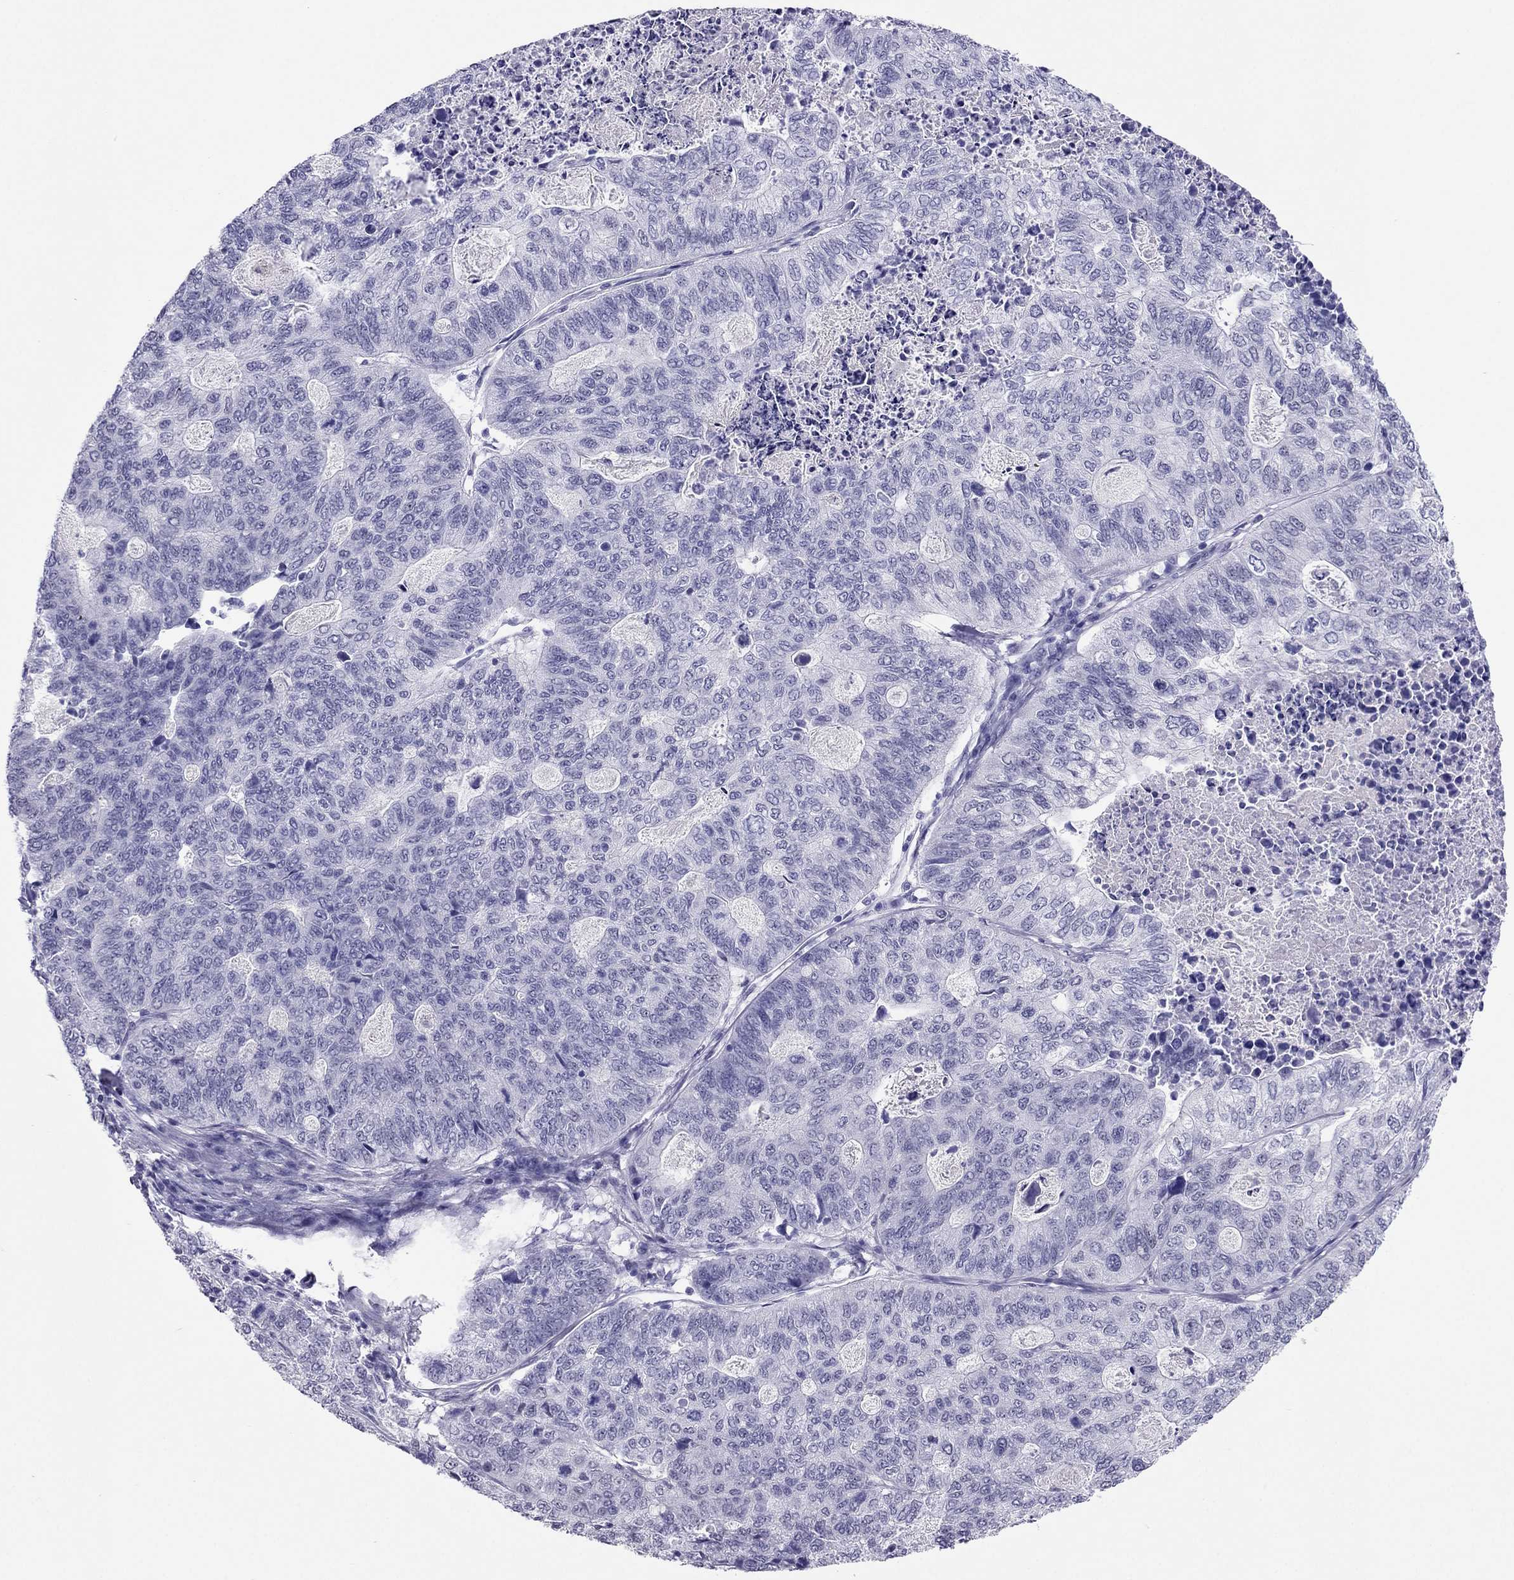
{"staining": {"intensity": "negative", "quantity": "none", "location": "none"}, "tissue": "stomach cancer", "cell_type": "Tumor cells", "image_type": "cancer", "snomed": [{"axis": "morphology", "description": "Adenocarcinoma, NOS"}, {"axis": "topography", "description": "Stomach, upper"}], "caption": "There is no significant expression in tumor cells of stomach adenocarcinoma. (IHC, brightfield microscopy, high magnification).", "gene": "CROCC2", "patient": {"sex": "female", "age": 67}}